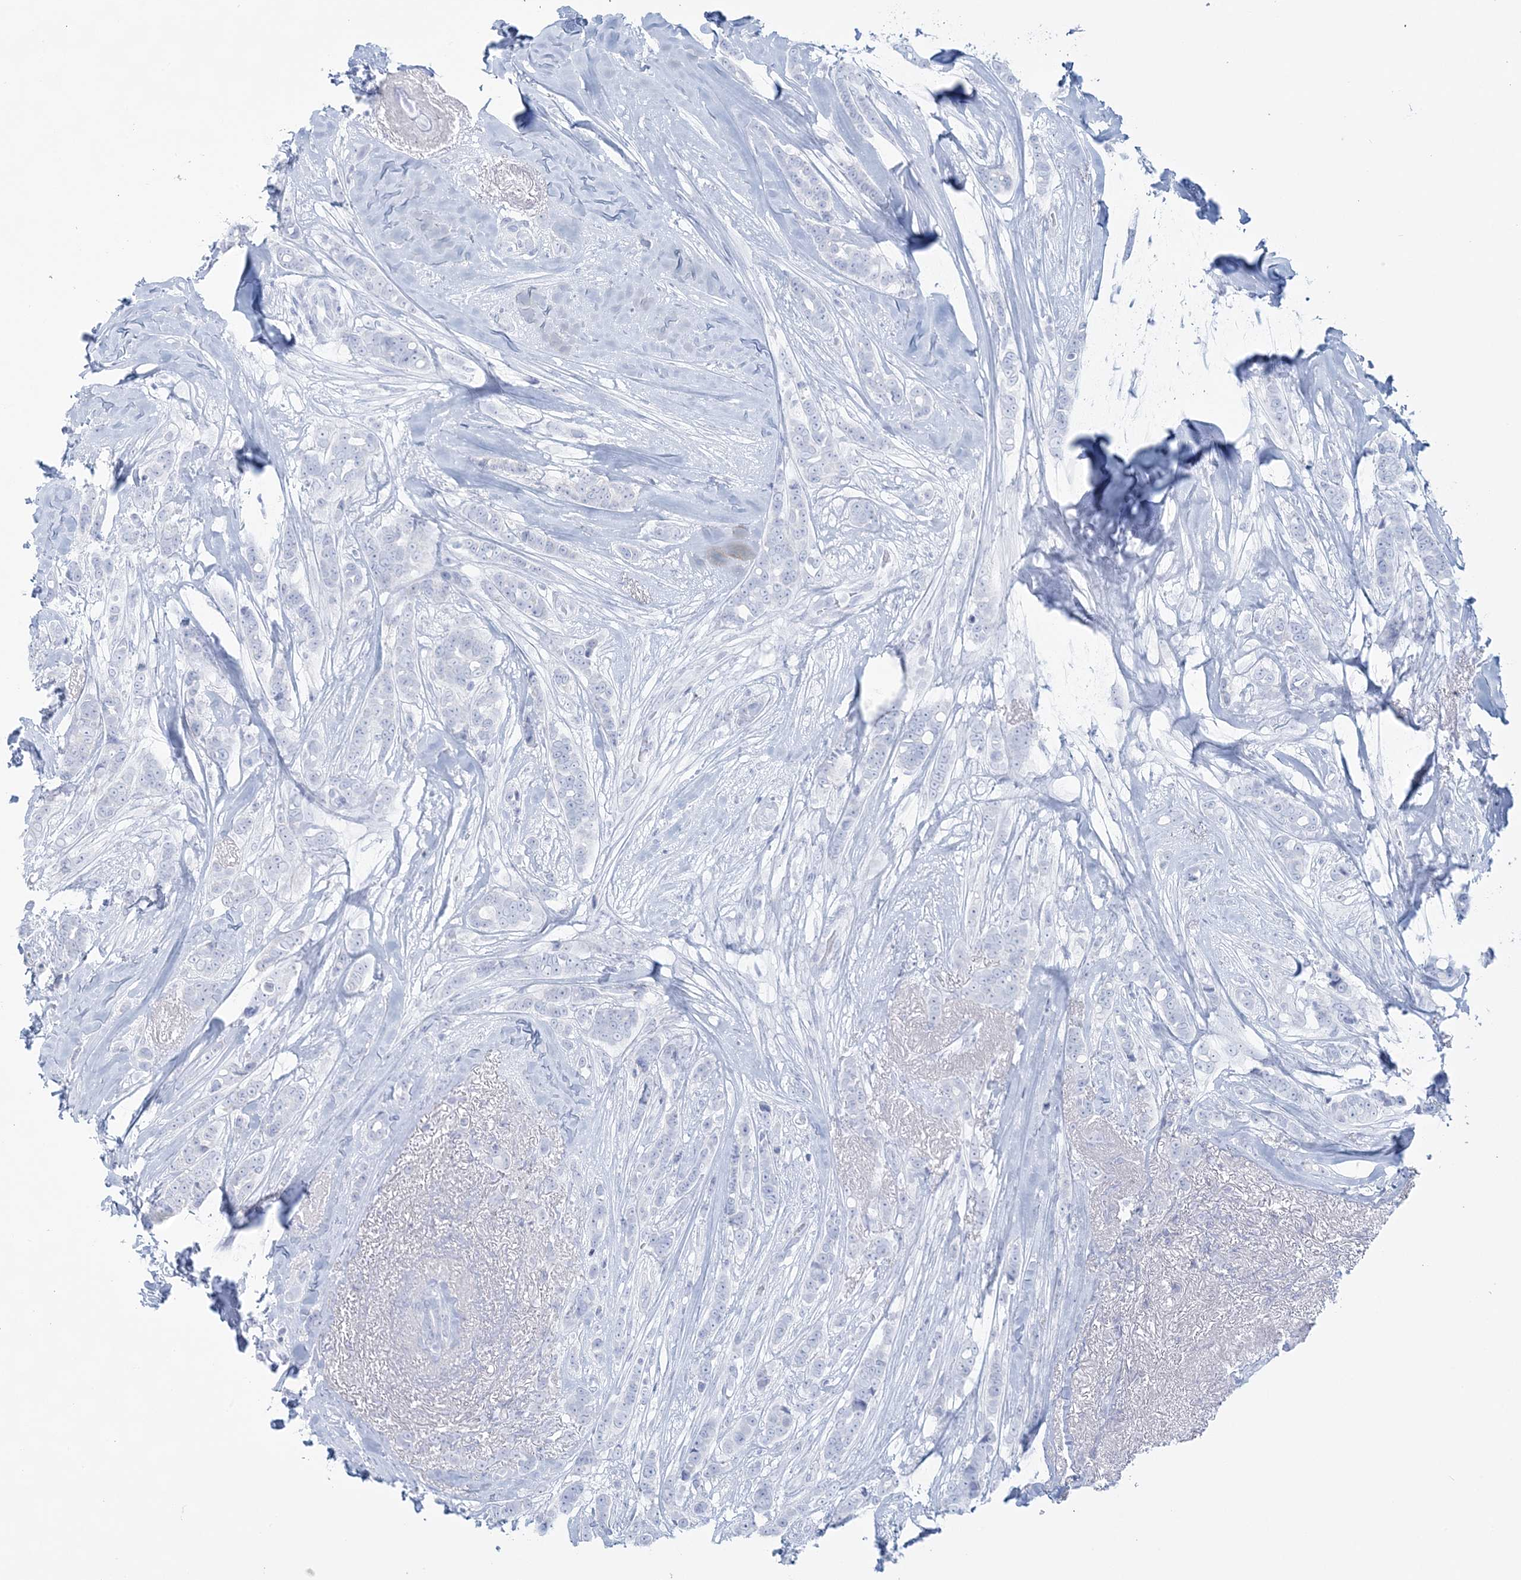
{"staining": {"intensity": "negative", "quantity": "none", "location": "none"}, "tissue": "breast cancer", "cell_type": "Tumor cells", "image_type": "cancer", "snomed": [{"axis": "morphology", "description": "Lobular carcinoma"}, {"axis": "topography", "description": "Breast"}], "caption": "Micrograph shows no protein staining in tumor cells of breast cancer (lobular carcinoma) tissue.", "gene": "ADGB", "patient": {"sex": "female", "age": 51}}